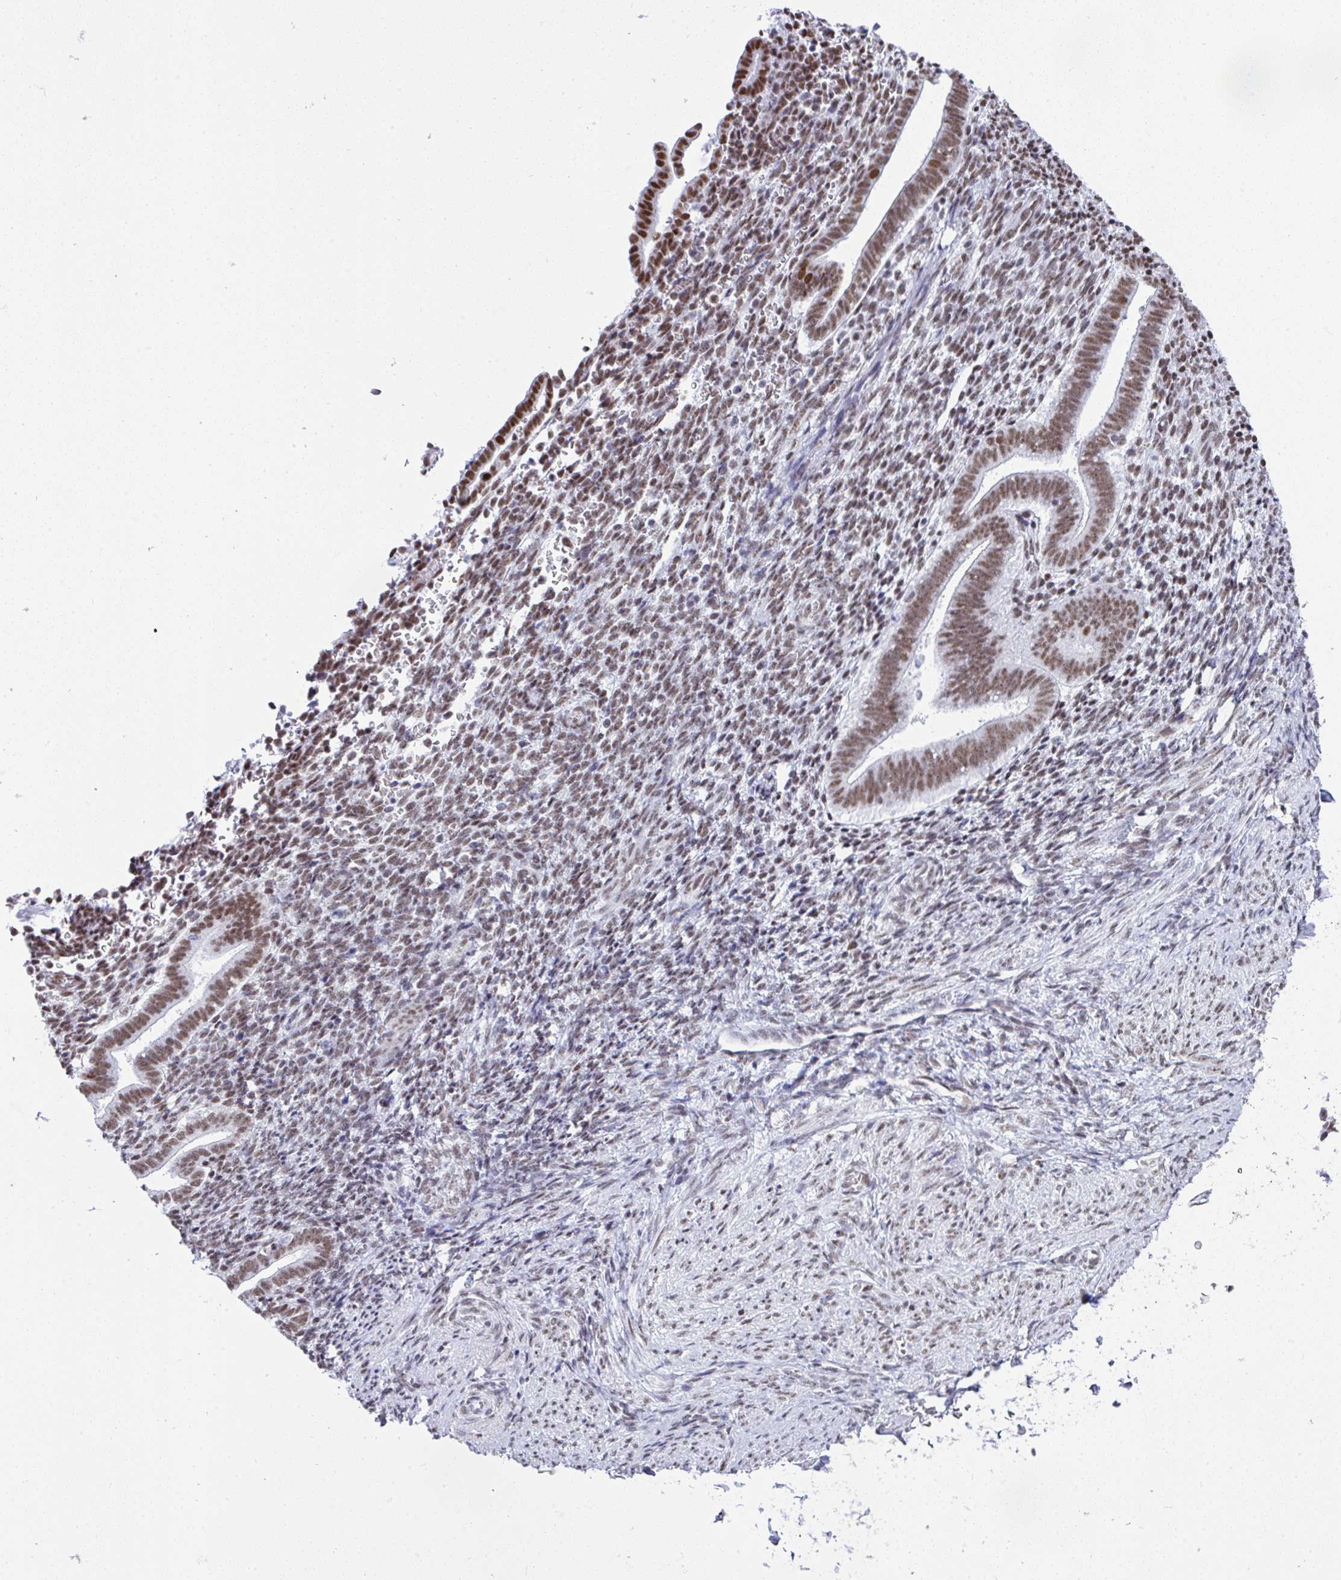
{"staining": {"intensity": "moderate", "quantity": "<25%", "location": "nuclear"}, "tissue": "endometrium", "cell_type": "Cells in endometrial stroma", "image_type": "normal", "snomed": [{"axis": "morphology", "description": "Normal tissue, NOS"}, {"axis": "topography", "description": "Endometrium"}], "caption": "Human endometrium stained with a brown dye demonstrates moderate nuclear positive expression in approximately <25% of cells in endometrial stroma.", "gene": "DDX52", "patient": {"sex": "female", "age": 34}}